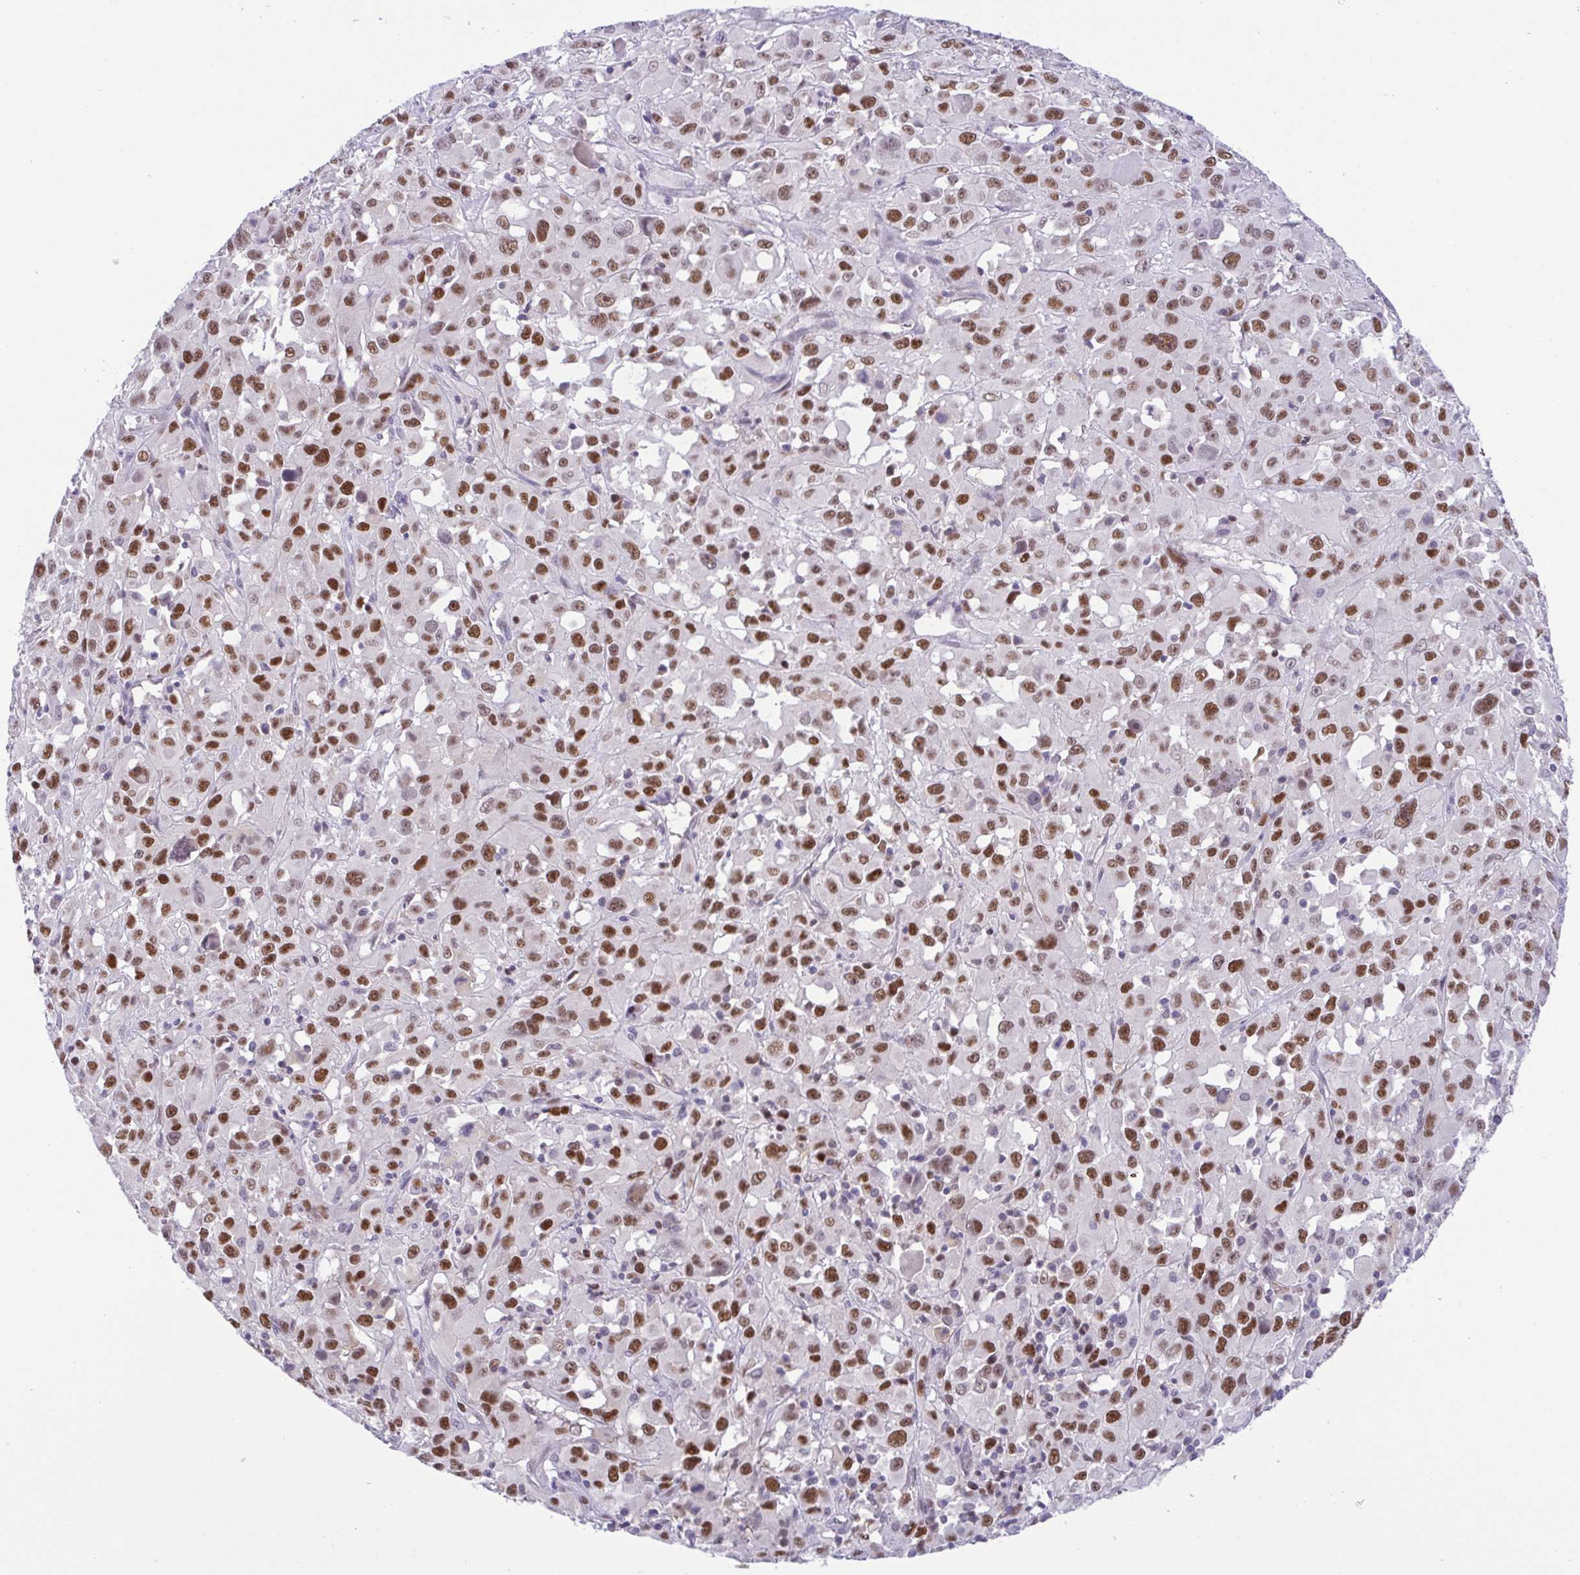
{"staining": {"intensity": "strong", "quantity": "25%-75%", "location": "nuclear"}, "tissue": "melanoma", "cell_type": "Tumor cells", "image_type": "cancer", "snomed": [{"axis": "morphology", "description": "Malignant melanoma, Metastatic site"}, {"axis": "topography", "description": "Soft tissue"}], "caption": "Immunohistochemical staining of human melanoma exhibits strong nuclear protein expression in about 25%-75% of tumor cells. Nuclei are stained in blue.", "gene": "TIPIN", "patient": {"sex": "male", "age": 50}}